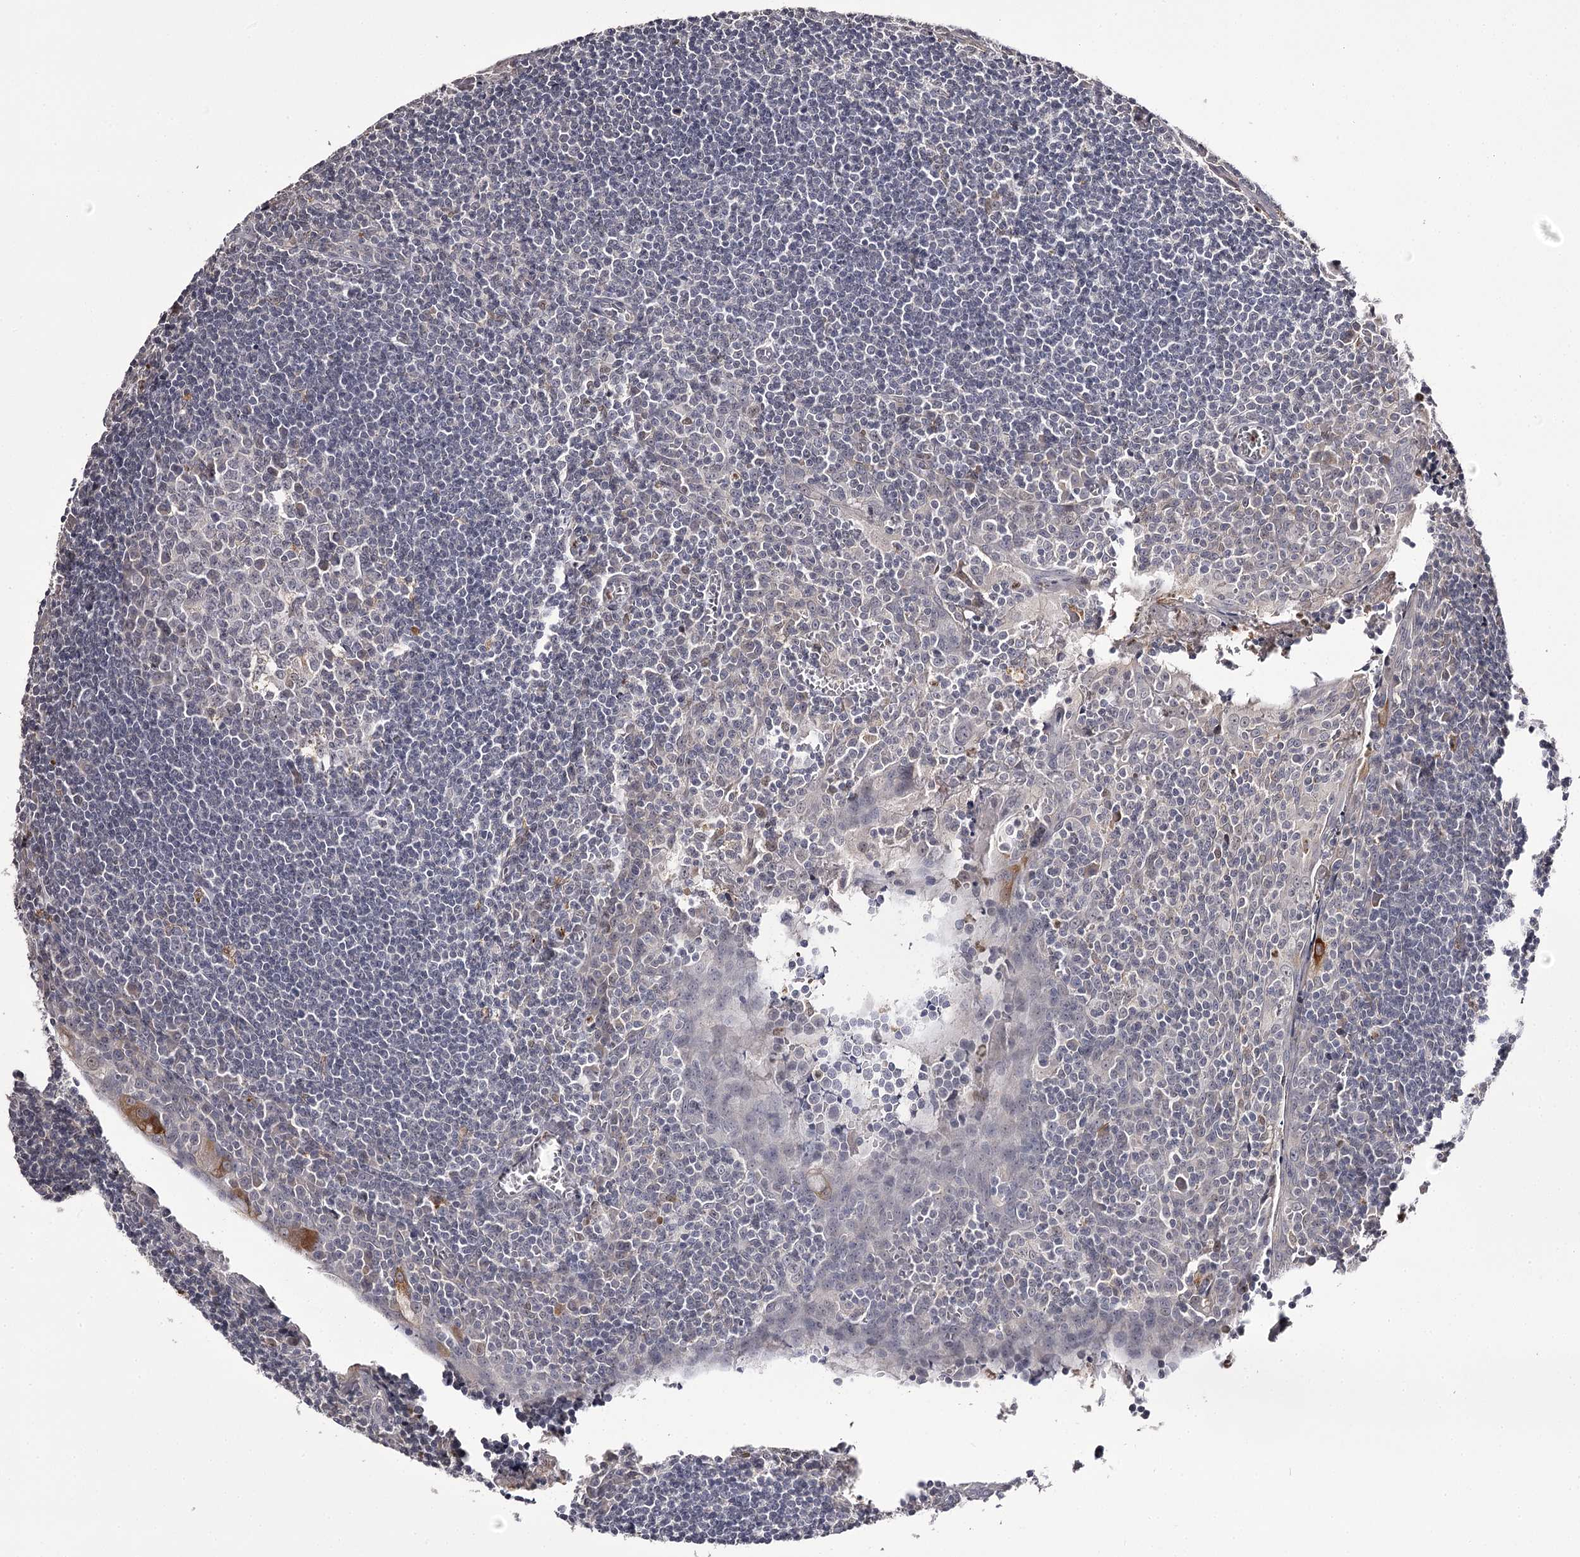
{"staining": {"intensity": "negative", "quantity": "none", "location": "none"}, "tissue": "tonsil", "cell_type": "Germinal center cells", "image_type": "normal", "snomed": [{"axis": "morphology", "description": "Normal tissue, NOS"}, {"axis": "topography", "description": "Tonsil"}], "caption": "A high-resolution image shows IHC staining of benign tonsil, which displays no significant staining in germinal center cells. Nuclei are stained in blue.", "gene": "SLC32A1", "patient": {"sex": "male", "age": 27}}